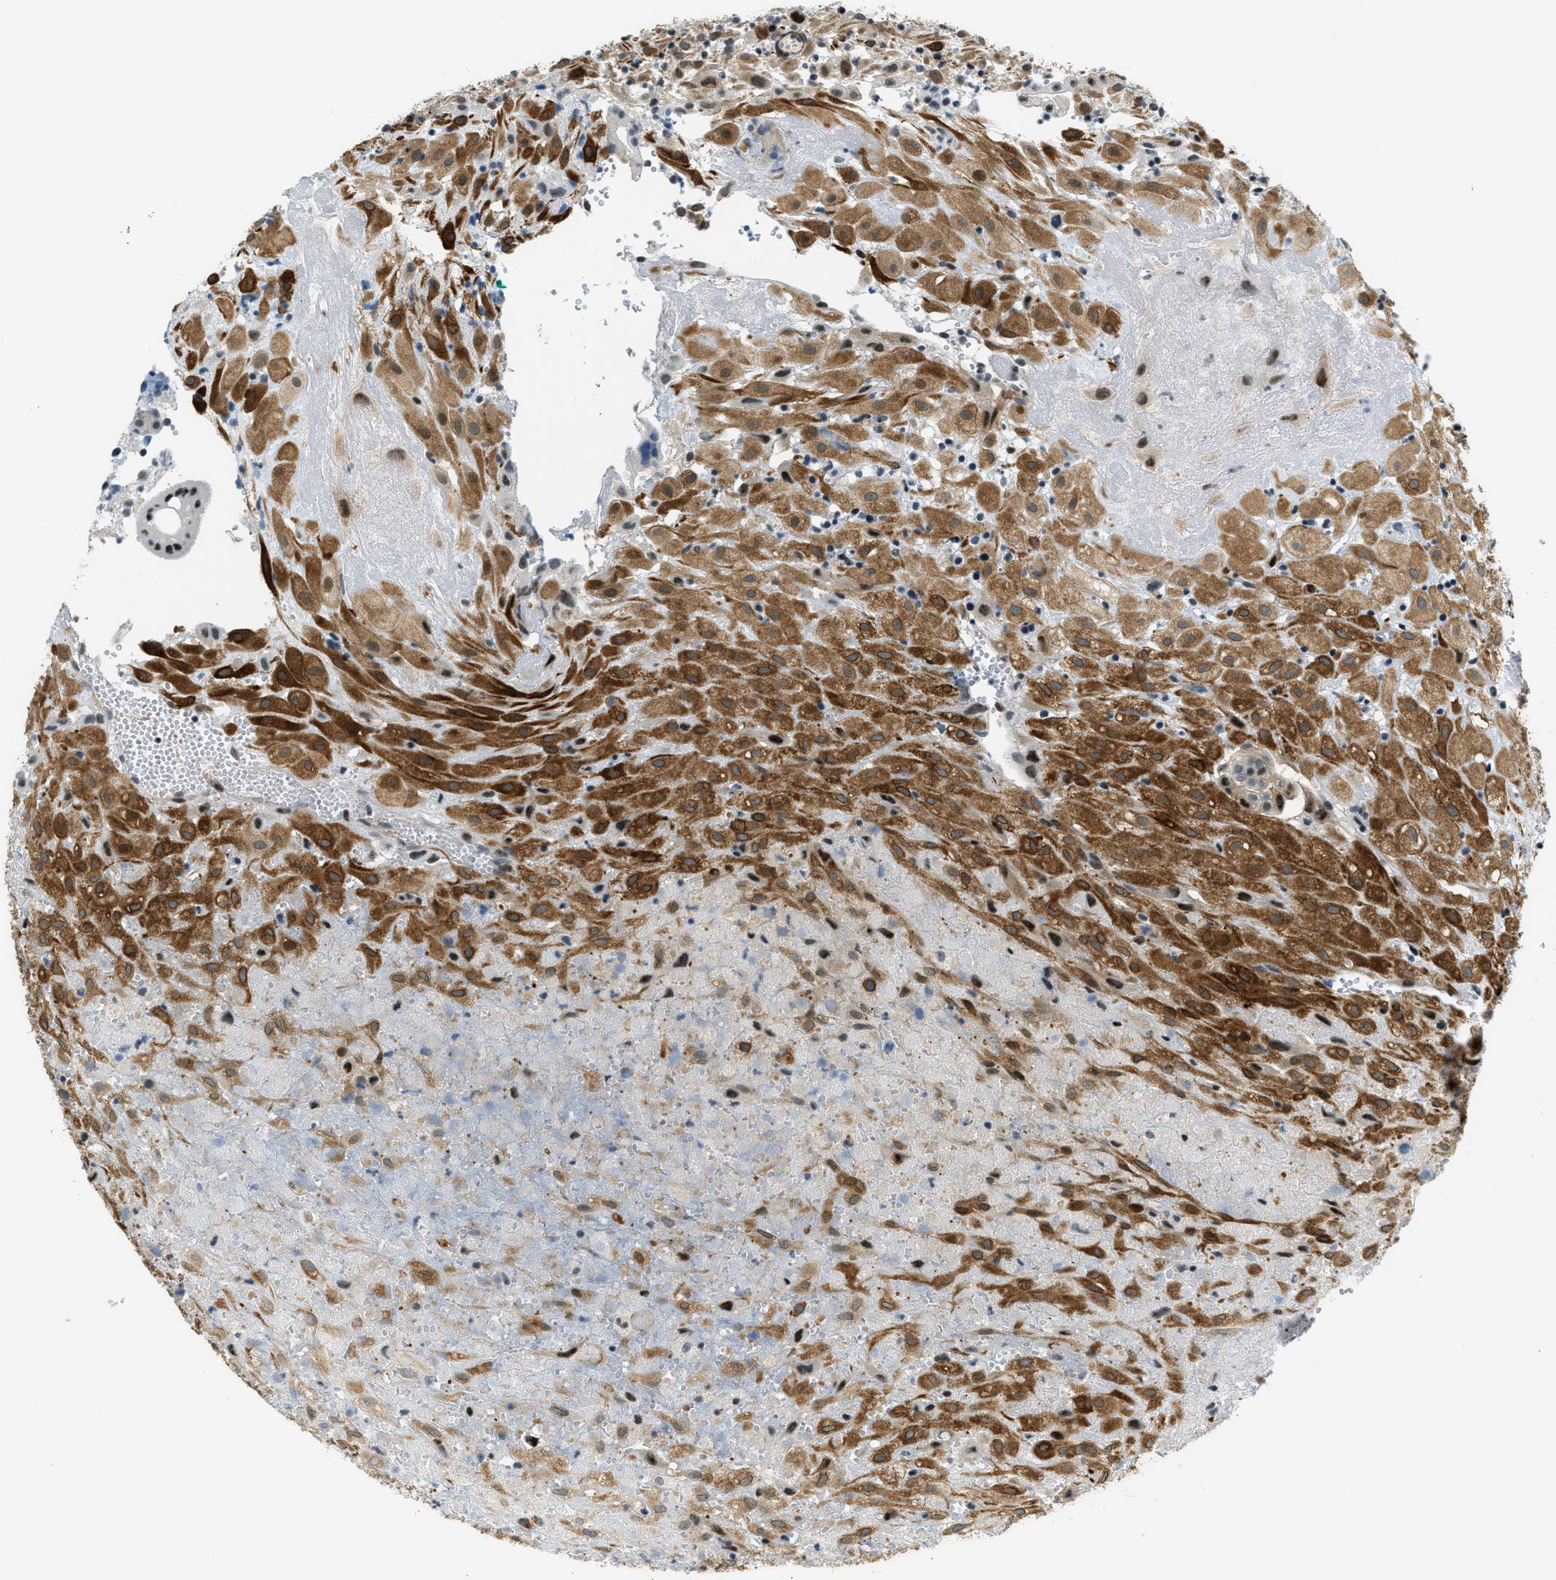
{"staining": {"intensity": "strong", "quantity": ">75%", "location": "cytoplasmic/membranous"}, "tissue": "placenta", "cell_type": "Decidual cells", "image_type": "normal", "snomed": [{"axis": "morphology", "description": "Normal tissue, NOS"}, {"axis": "topography", "description": "Placenta"}], "caption": "Brown immunohistochemical staining in normal placenta demonstrates strong cytoplasmic/membranous positivity in approximately >75% of decidual cells.", "gene": "ZDHHC23", "patient": {"sex": "female", "age": 18}}